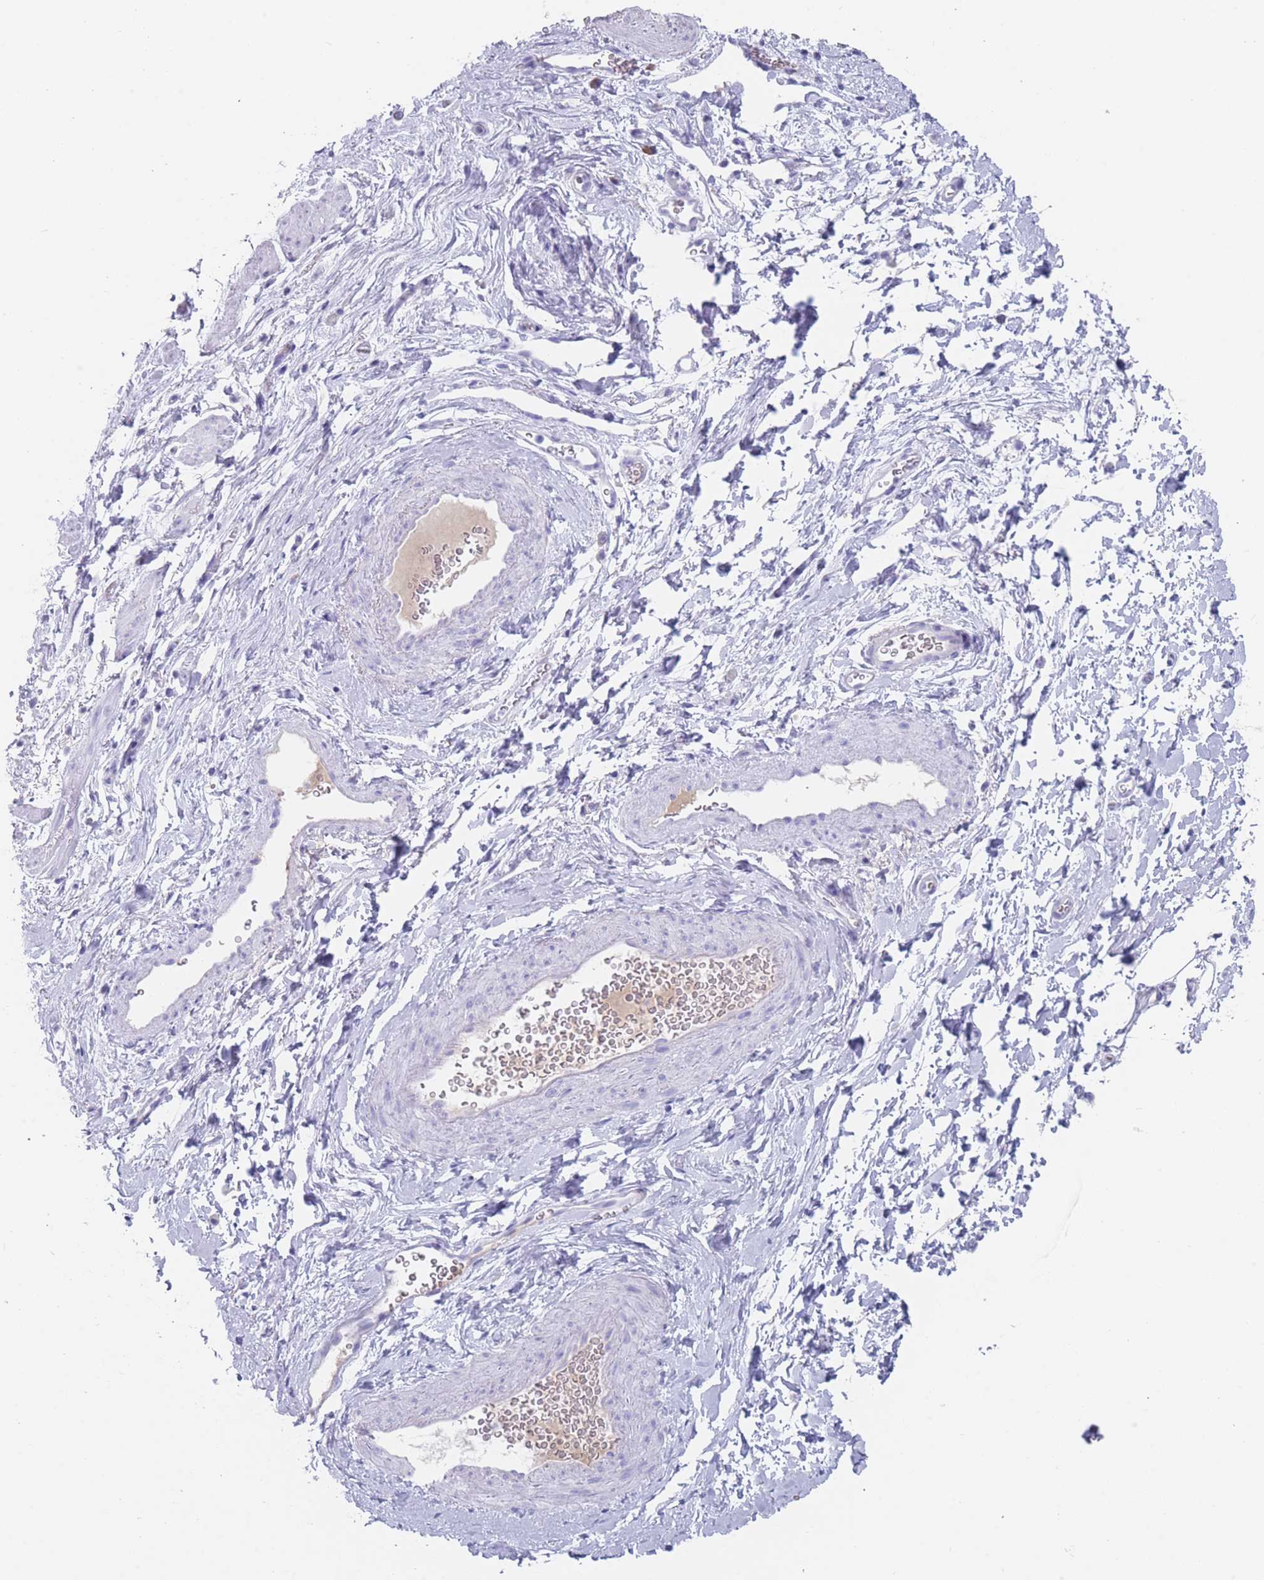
{"staining": {"intensity": "negative", "quantity": "none", "location": "none"}, "tissue": "smooth muscle", "cell_type": "Smooth muscle cells", "image_type": "normal", "snomed": [{"axis": "morphology", "description": "Normal tissue, NOS"}, {"axis": "topography", "description": "Smooth muscle"}, {"axis": "topography", "description": "Peripheral nerve tissue"}], "caption": "Micrograph shows no protein positivity in smooth muscle cells of benign smooth muscle. (DAB (3,3'-diaminobenzidine) IHC, high magnification).", "gene": "ST8SIA5", "patient": {"sex": "male", "age": 69}}